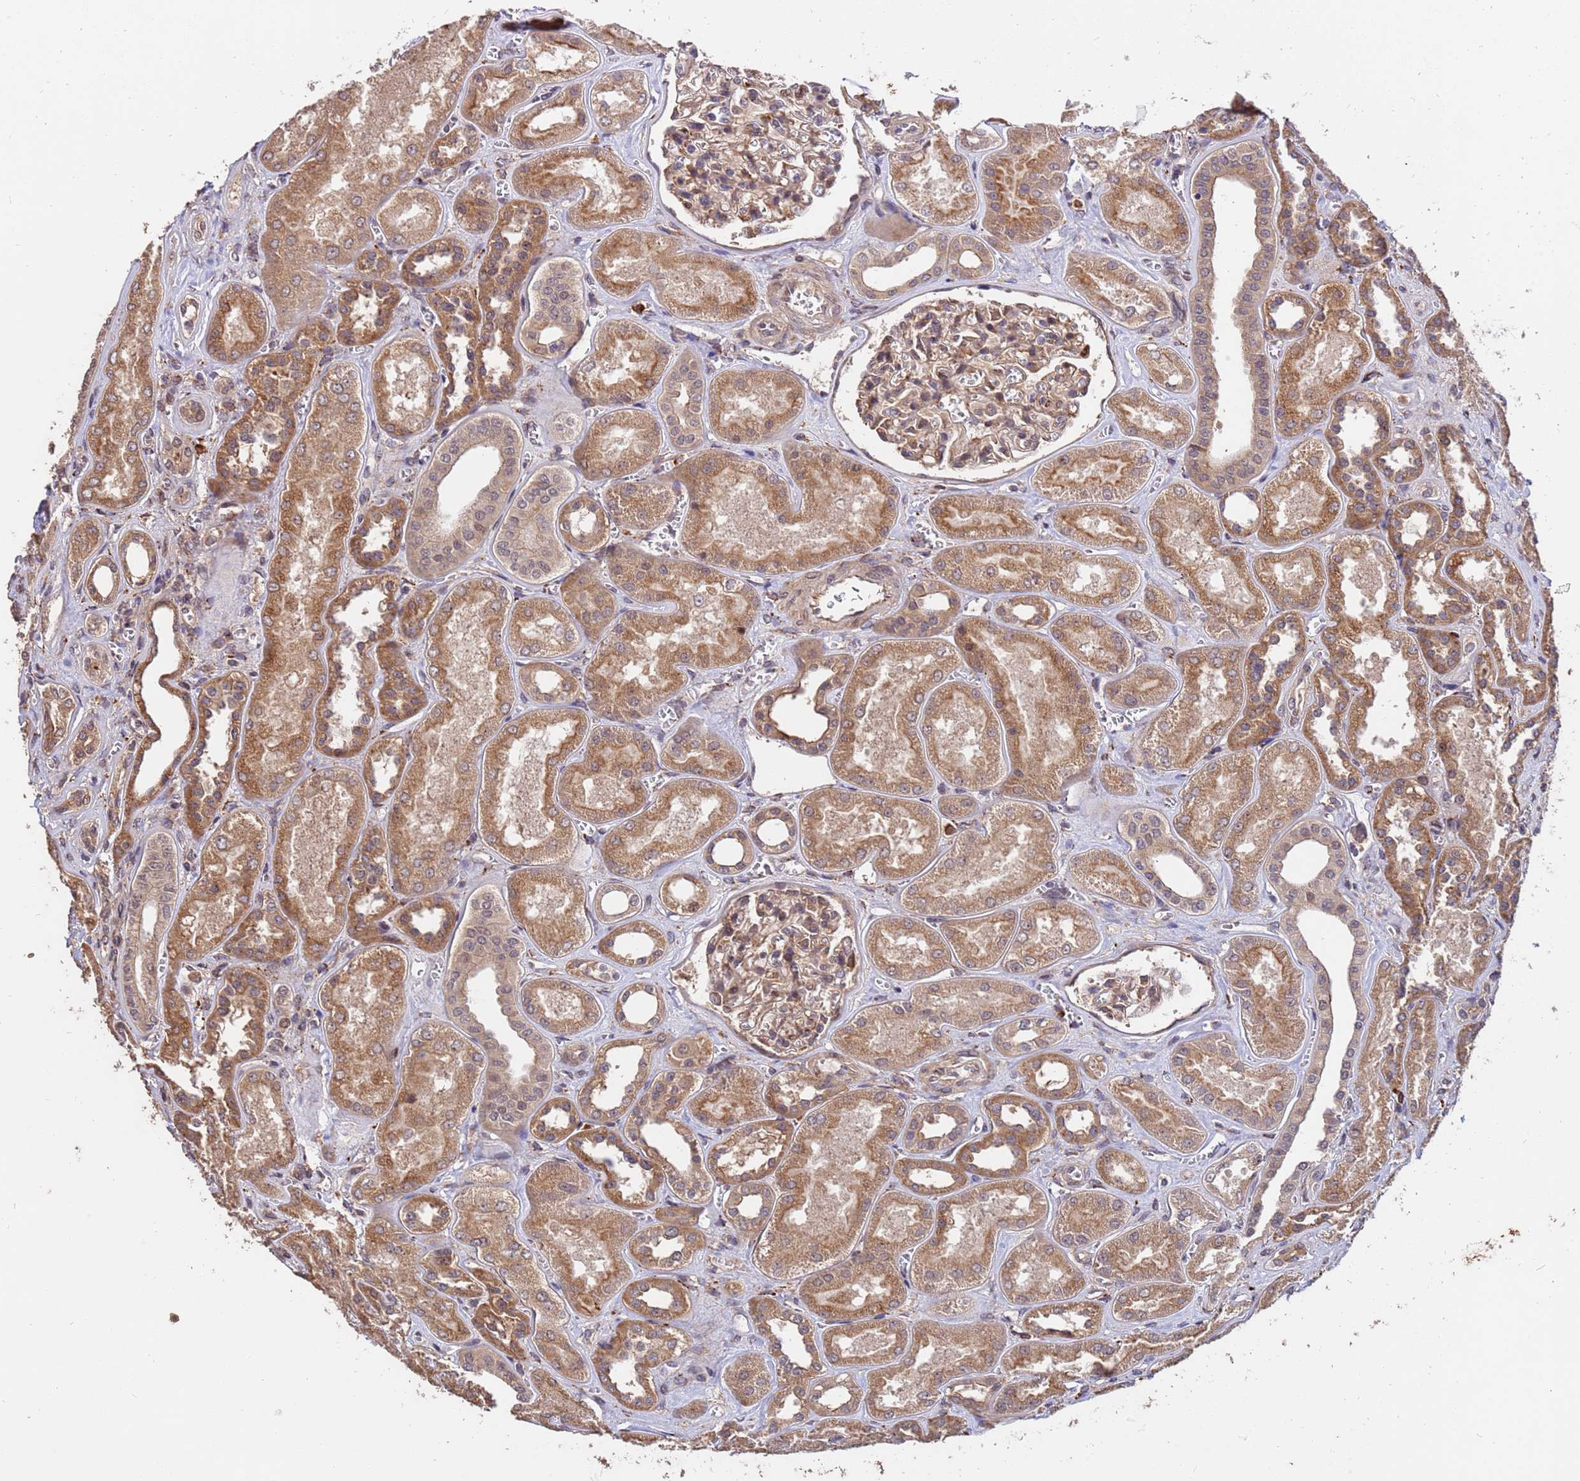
{"staining": {"intensity": "moderate", "quantity": ">75%", "location": "cytoplasmic/membranous,nuclear"}, "tissue": "kidney", "cell_type": "Cells in glomeruli", "image_type": "normal", "snomed": [{"axis": "morphology", "description": "Normal tissue, NOS"}, {"axis": "morphology", "description": "Adenocarcinoma, NOS"}, {"axis": "topography", "description": "Kidney"}], "caption": "Cells in glomeruli reveal moderate cytoplasmic/membranous,nuclear positivity in about >75% of cells in normal kidney. The staining is performed using DAB brown chromogen to label protein expression. The nuclei are counter-stained blue using hematoxylin.", "gene": "ZNF619", "patient": {"sex": "female", "age": 68}}